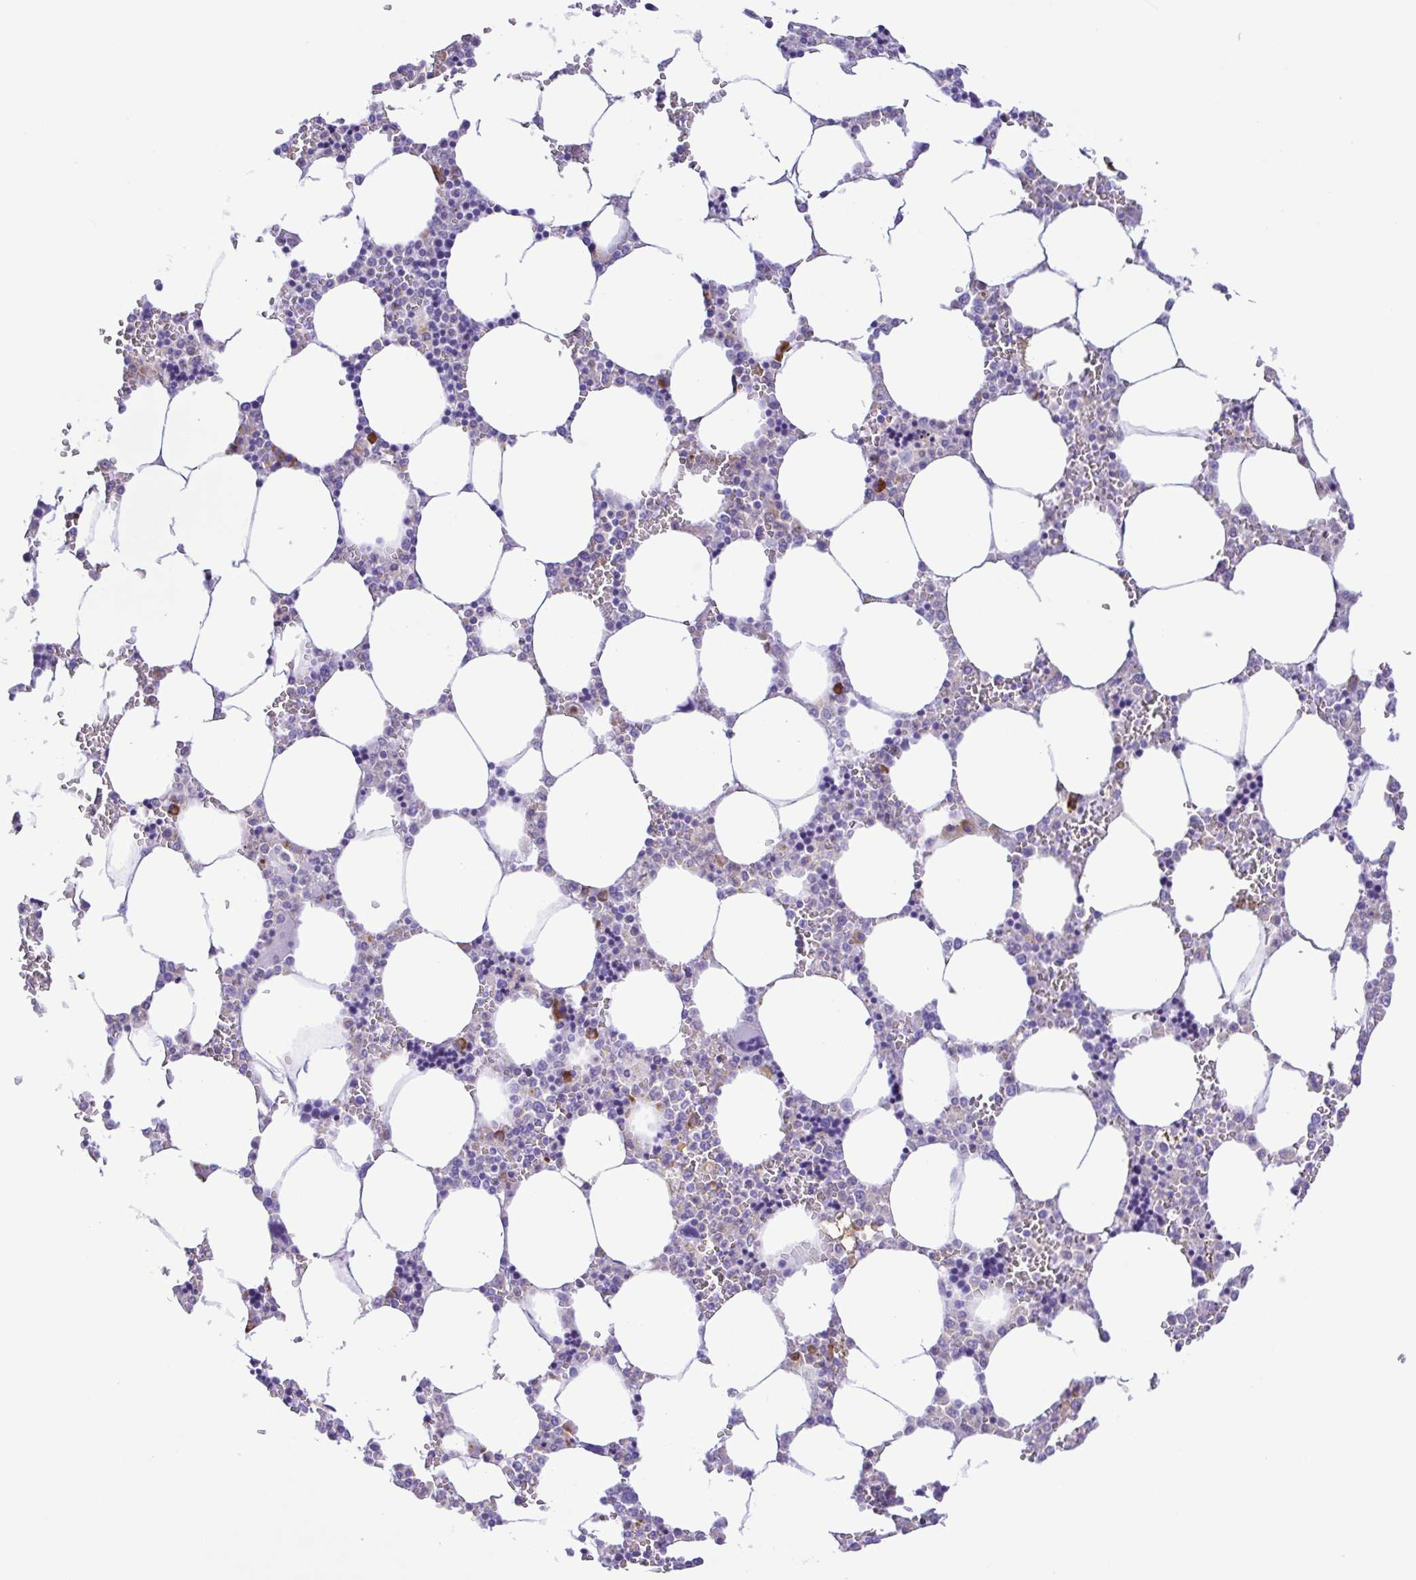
{"staining": {"intensity": "strong", "quantity": "<25%", "location": "cytoplasmic/membranous"}, "tissue": "bone marrow", "cell_type": "Hematopoietic cells", "image_type": "normal", "snomed": [{"axis": "morphology", "description": "Normal tissue, NOS"}, {"axis": "topography", "description": "Bone marrow"}], "caption": "Immunohistochemical staining of unremarkable human bone marrow shows strong cytoplasmic/membranous protein positivity in about <25% of hematopoietic cells. (brown staining indicates protein expression, while blue staining denotes nuclei).", "gene": "GPR17", "patient": {"sex": "male", "age": 64}}